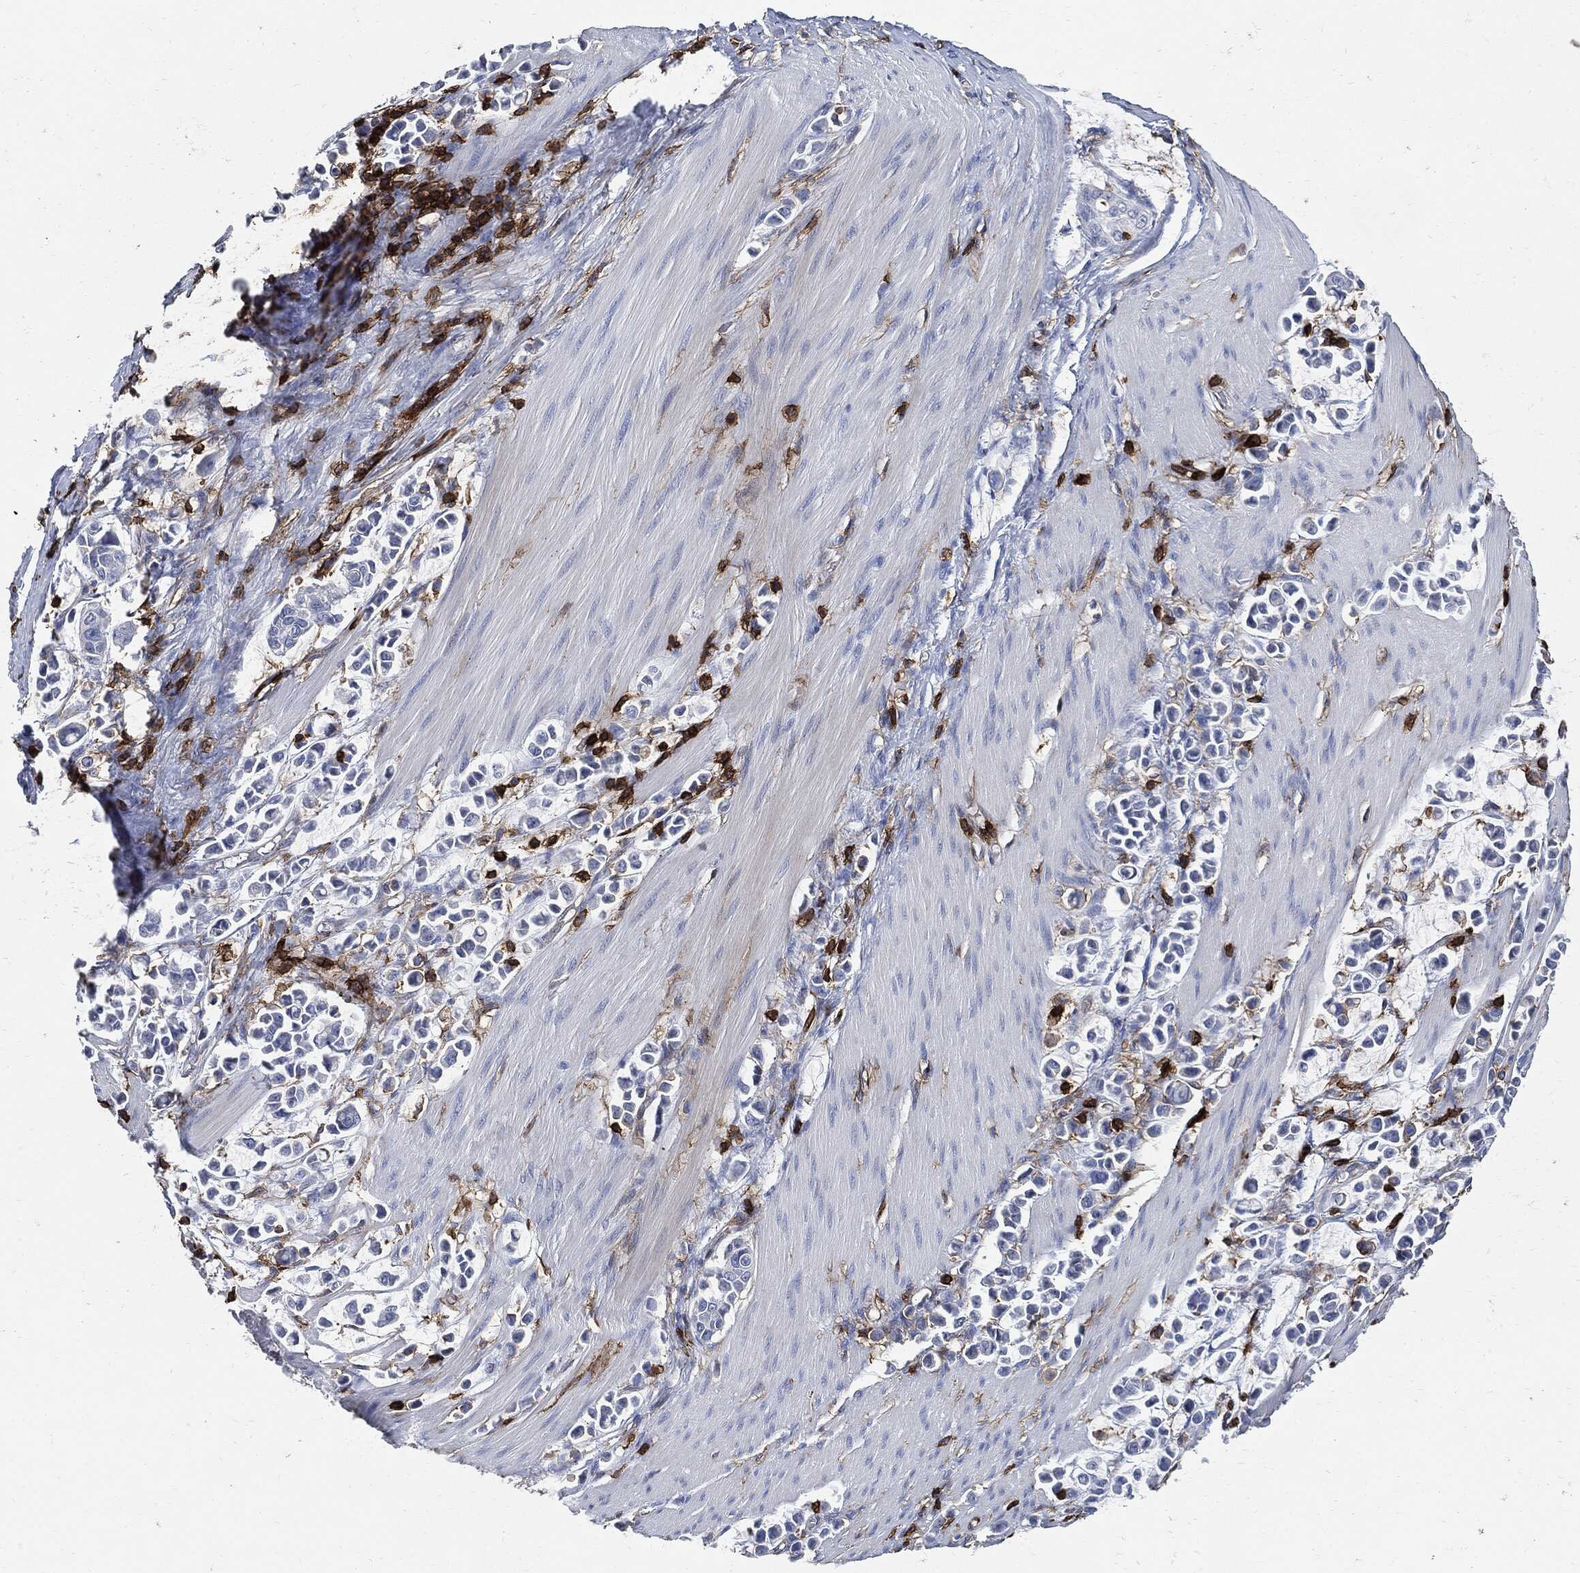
{"staining": {"intensity": "negative", "quantity": "none", "location": "none"}, "tissue": "stomach cancer", "cell_type": "Tumor cells", "image_type": "cancer", "snomed": [{"axis": "morphology", "description": "Adenocarcinoma, NOS"}, {"axis": "topography", "description": "Stomach"}], "caption": "Immunohistochemistry (IHC) of human stomach cancer demonstrates no staining in tumor cells.", "gene": "PTPRC", "patient": {"sex": "male", "age": 82}}